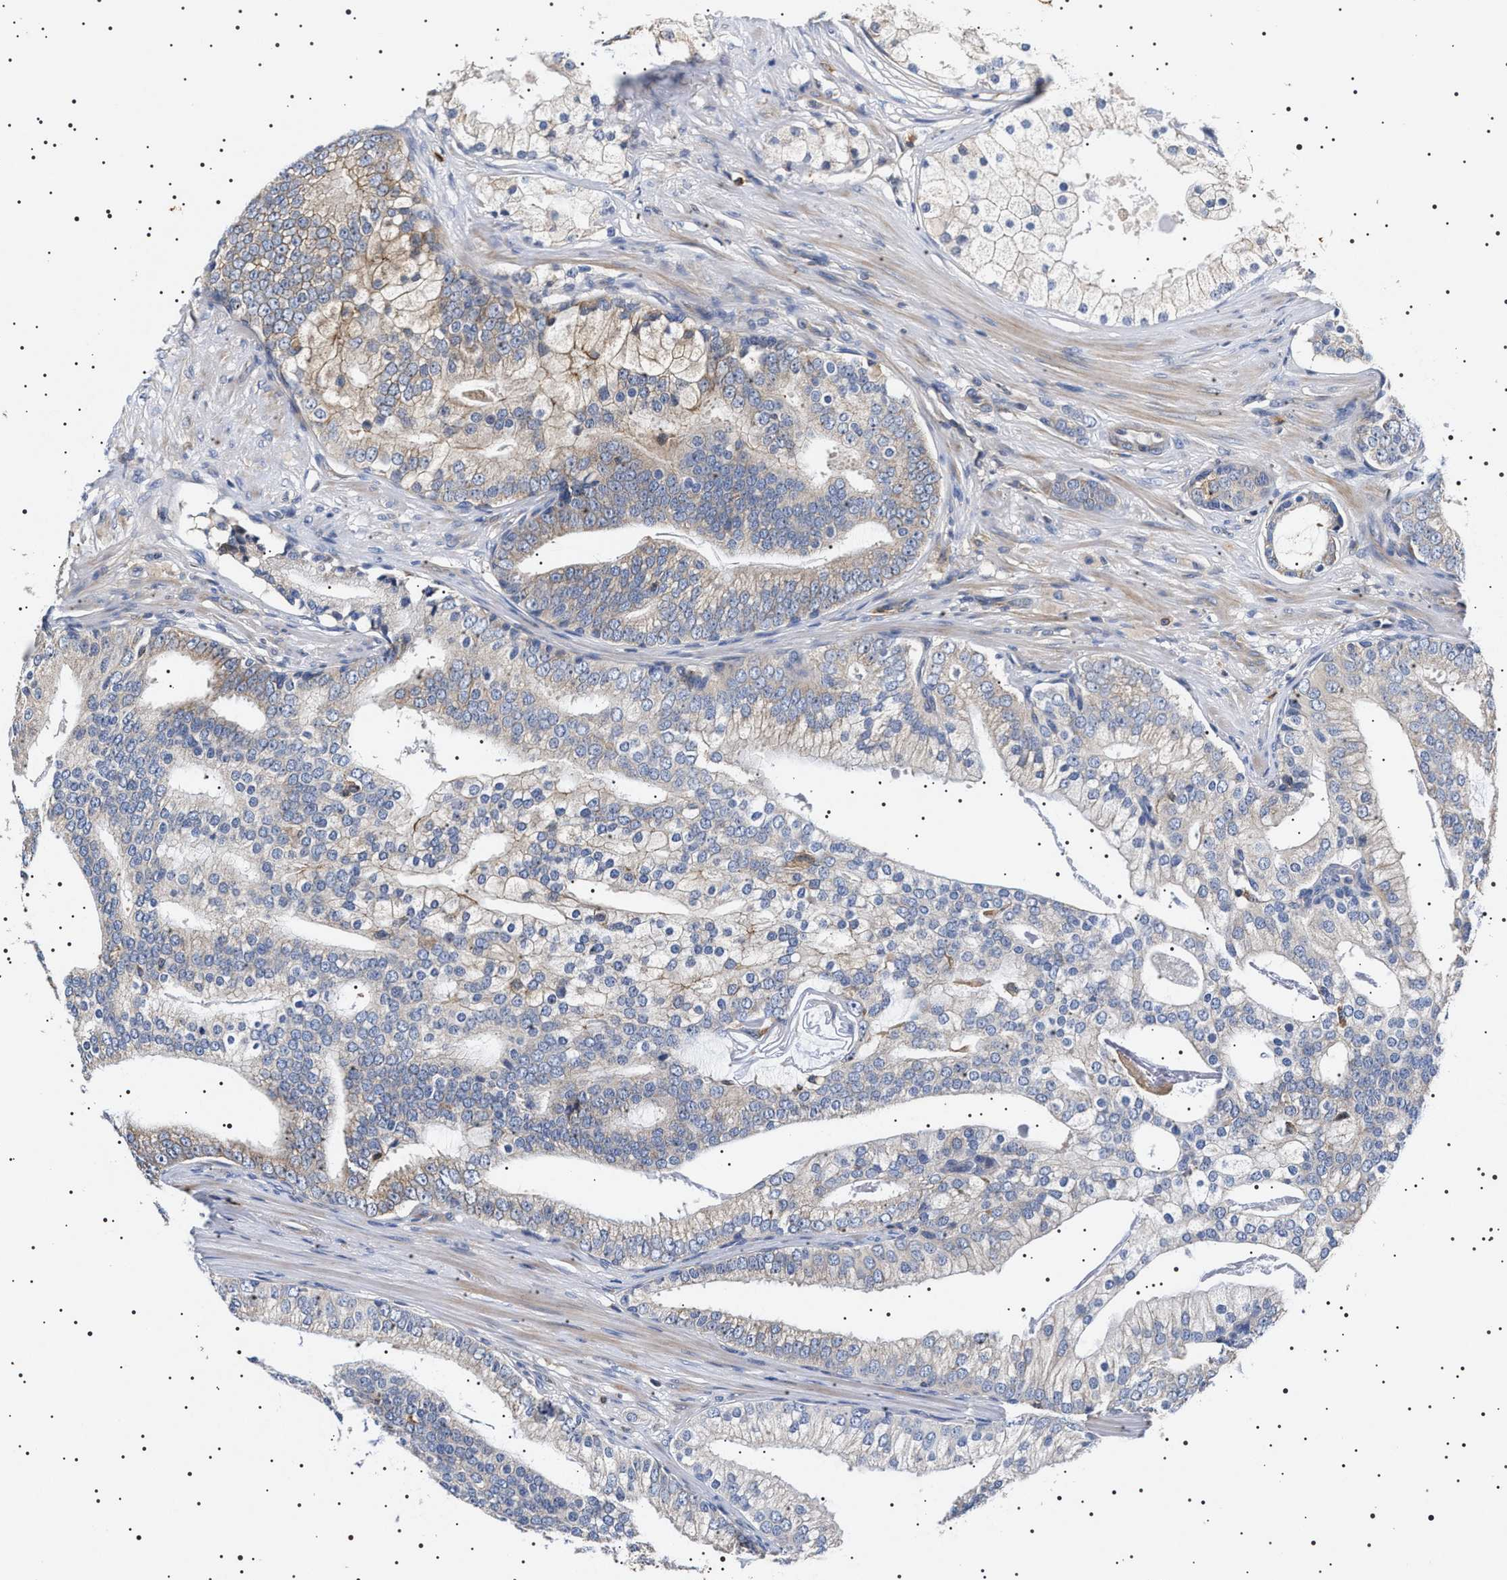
{"staining": {"intensity": "weak", "quantity": "<25%", "location": "cytoplasmic/membranous"}, "tissue": "prostate cancer", "cell_type": "Tumor cells", "image_type": "cancer", "snomed": [{"axis": "morphology", "description": "Adenocarcinoma, Low grade"}, {"axis": "topography", "description": "Prostate"}], "caption": "Image shows no protein expression in tumor cells of prostate cancer (low-grade adenocarcinoma) tissue. (DAB (3,3'-diaminobenzidine) IHC visualized using brightfield microscopy, high magnification).", "gene": "SLC4A7", "patient": {"sex": "male", "age": 58}}